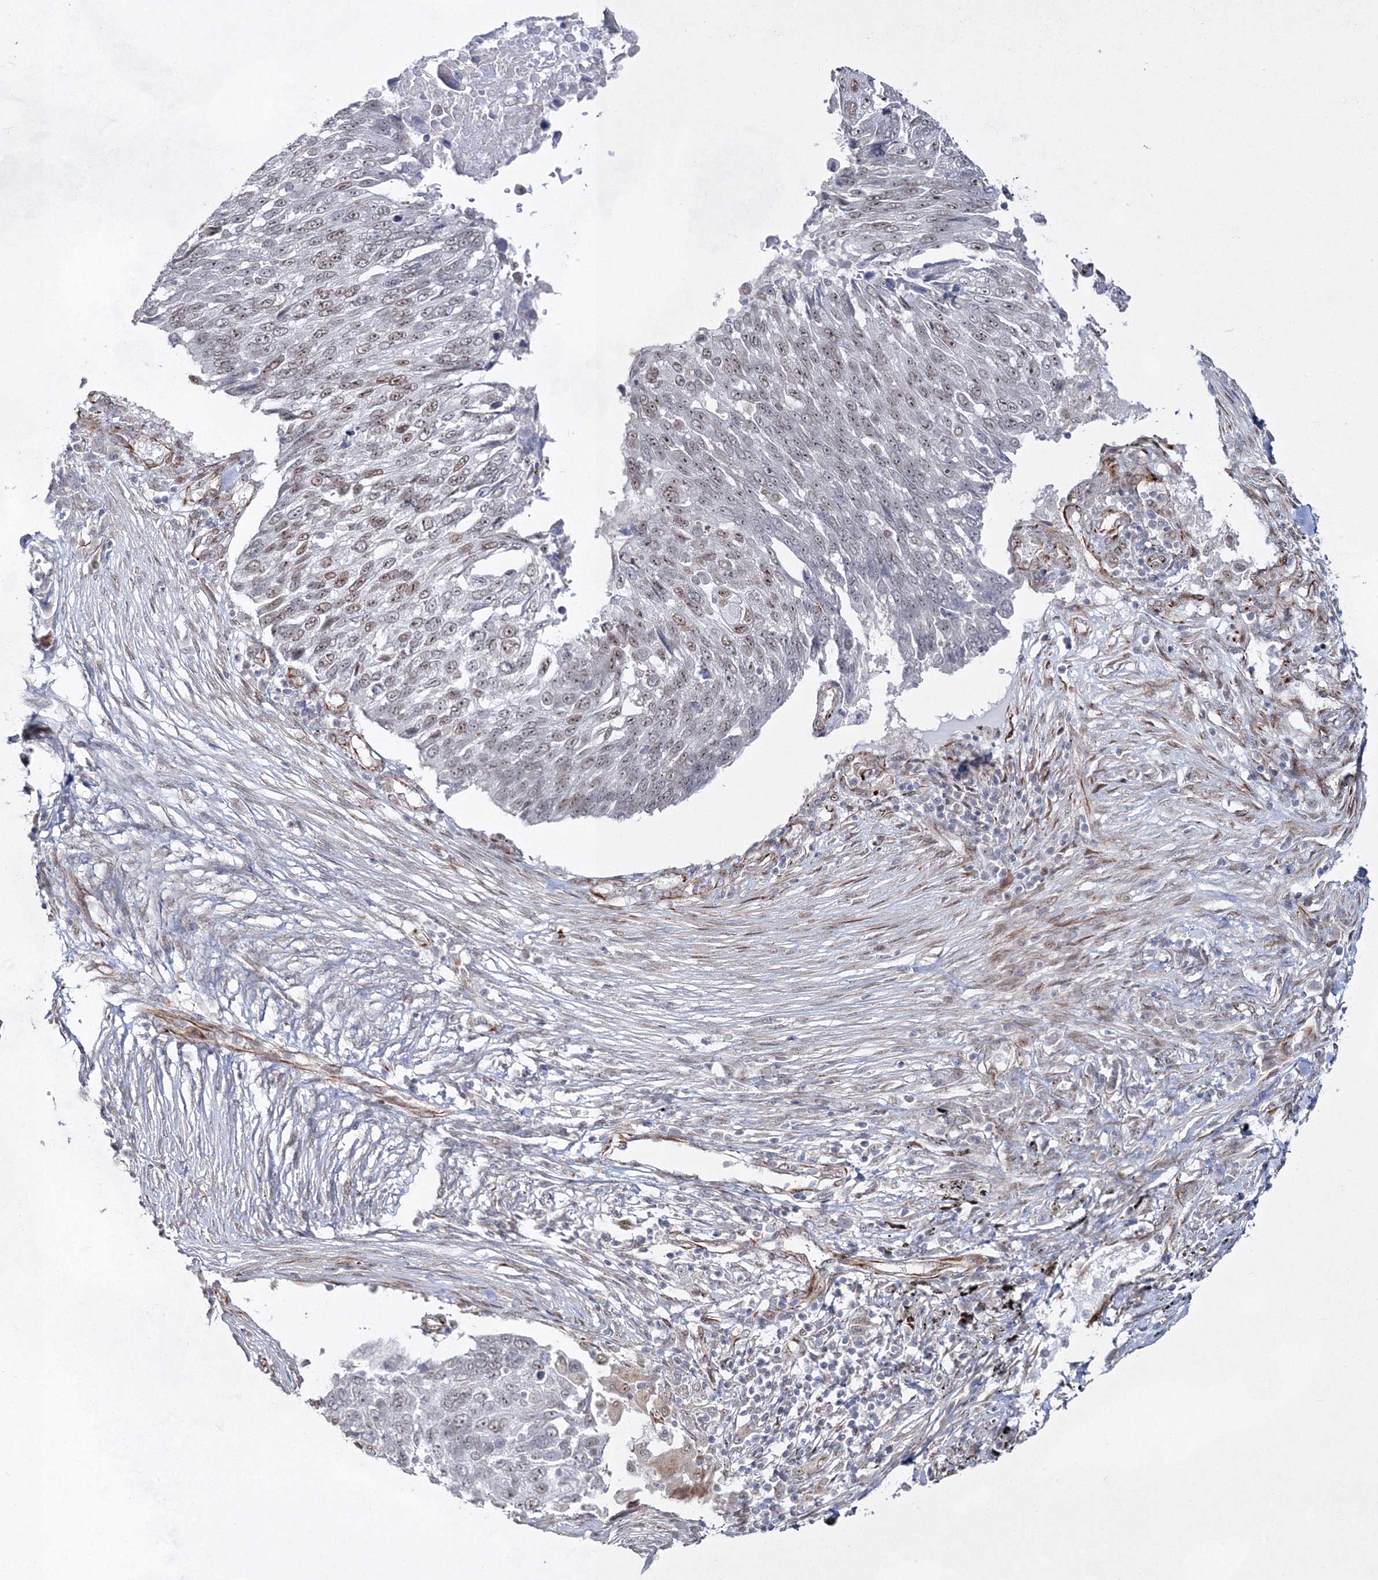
{"staining": {"intensity": "moderate", "quantity": "<25%", "location": "nuclear"}, "tissue": "lung cancer", "cell_type": "Tumor cells", "image_type": "cancer", "snomed": [{"axis": "morphology", "description": "Squamous cell carcinoma, NOS"}, {"axis": "topography", "description": "Lung"}], "caption": "Immunohistochemistry photomicrograph of neoplastic tissue: lung cancer stained using IHC displays low levels of moderate protein expression localized specifically in the nuclear of tumor cells, appearing as a nuclear brown color.", "gene": "SNIP1", "patient": {"sex": "male", "age": 66}}